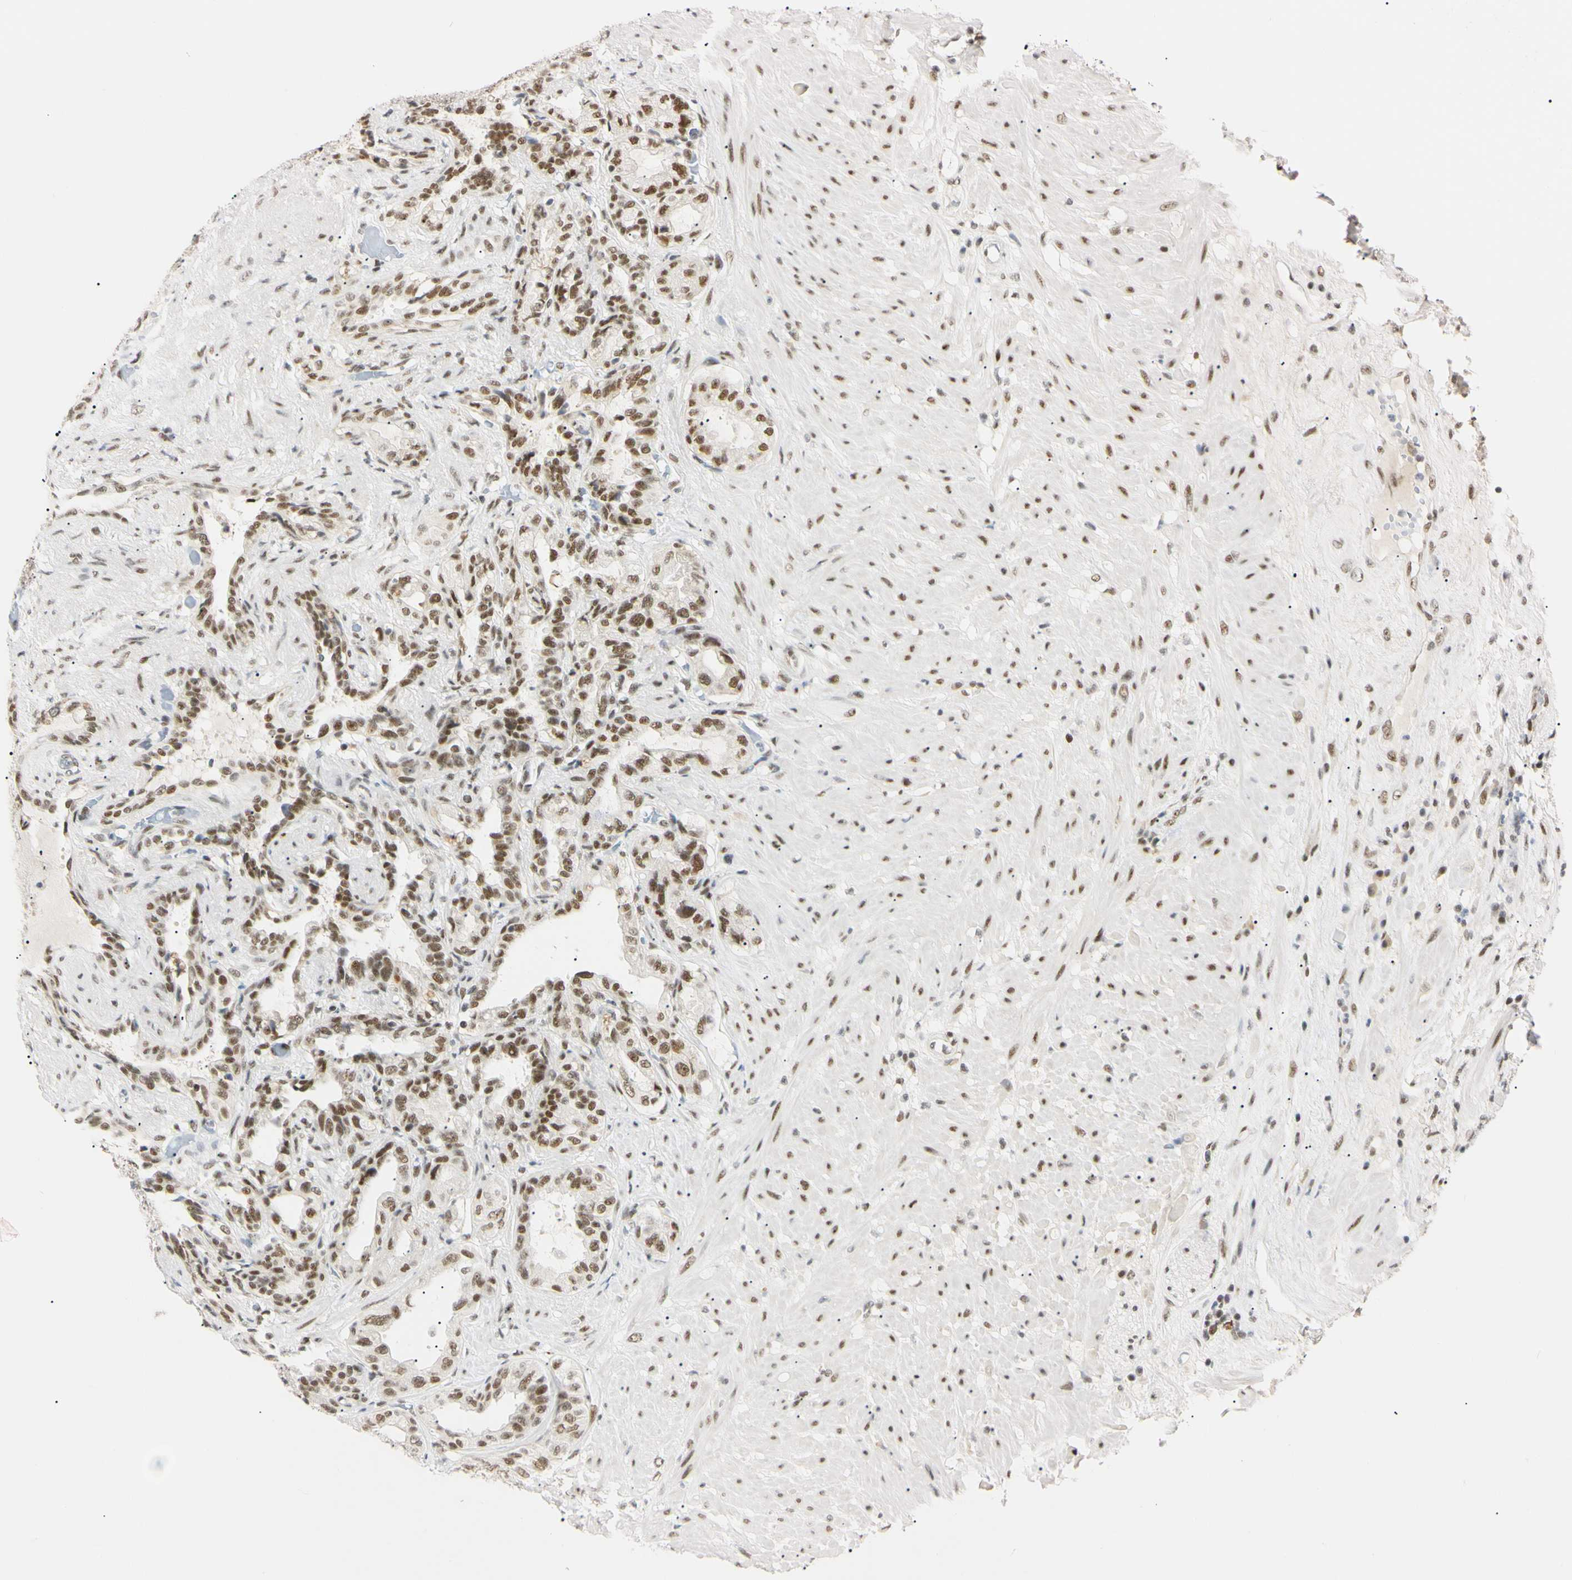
{"staining": {"intensity": "moderate", "quantity": ">75%", "location": "nuclear"}, "tissue": "seminal vesicle", "cell_type": "Glandular cells", "image_type": "normal", "snomed": [{"axis": "morphology", "description": "Normal tissue, NOS"}, {"axis": "topography", "description": "Seminal veicle"}], "caption": "A photomicrograph showing moderate nuclear expression in about >75% of glandular cells in normal seminal vesicle, as visualized by brown immunohistochemical staining.", "gene": "ZNF134", "patient": {"sex": "male", "age": 61}}